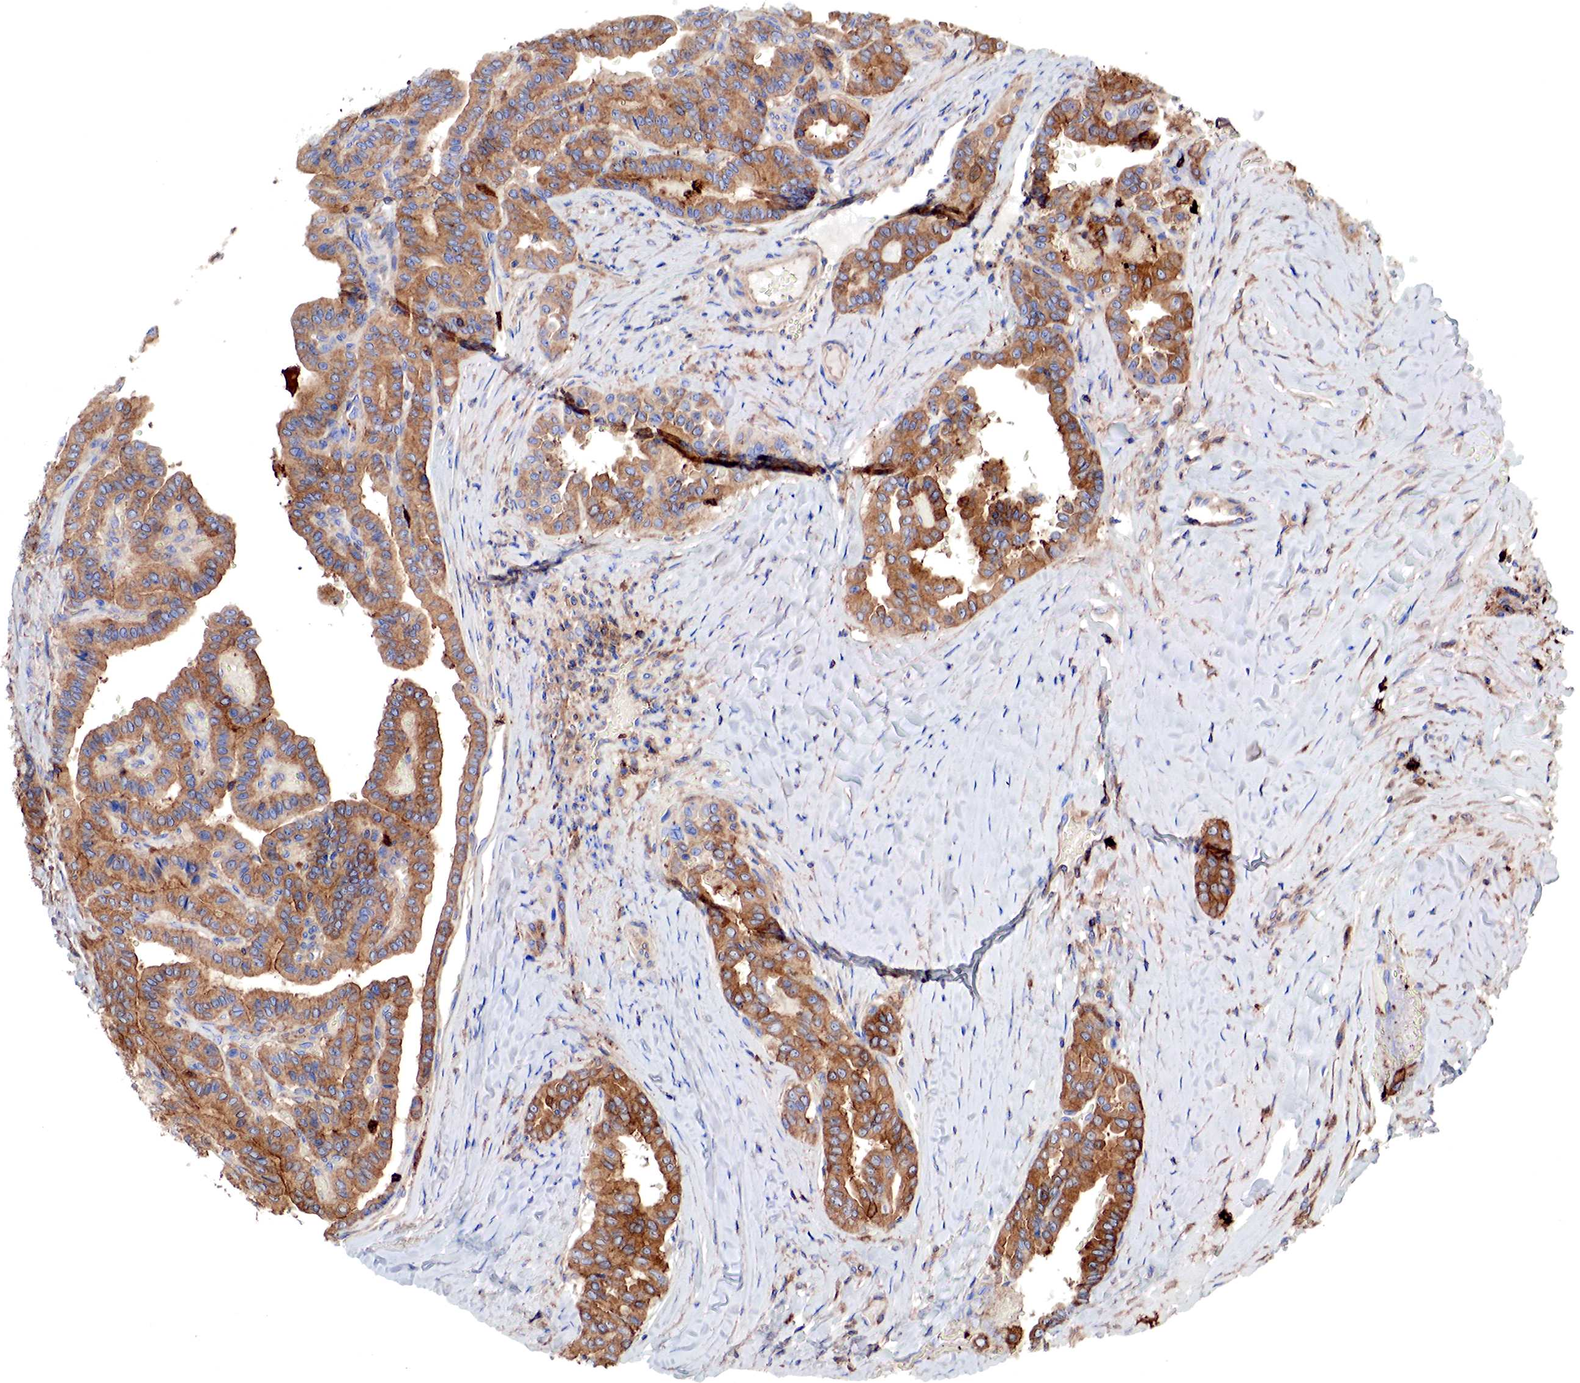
{"staining": {"intensity": "strong", "quantity": ">75%", "location": "cytoplasmic/membranous"}, "tissue": "thyroid cancer", "cell_type": "Tumor cells", "image_type": "cancer", "snomed": [{"axis": "morphology", "description": "Papillary adenocarcinoma, NOS"}, {"axis": "topography", "description": "Thyroid gland"}], "caption": "This is a histology image of immunohistochemistry (IHC) staining of papillary adenocarcinoma (thyroid), which shows strong expression in the cytoplasmic/membranous of tumor cells.", "gene": "G6PD", "patient": {"sex": "male", "age": 87}}